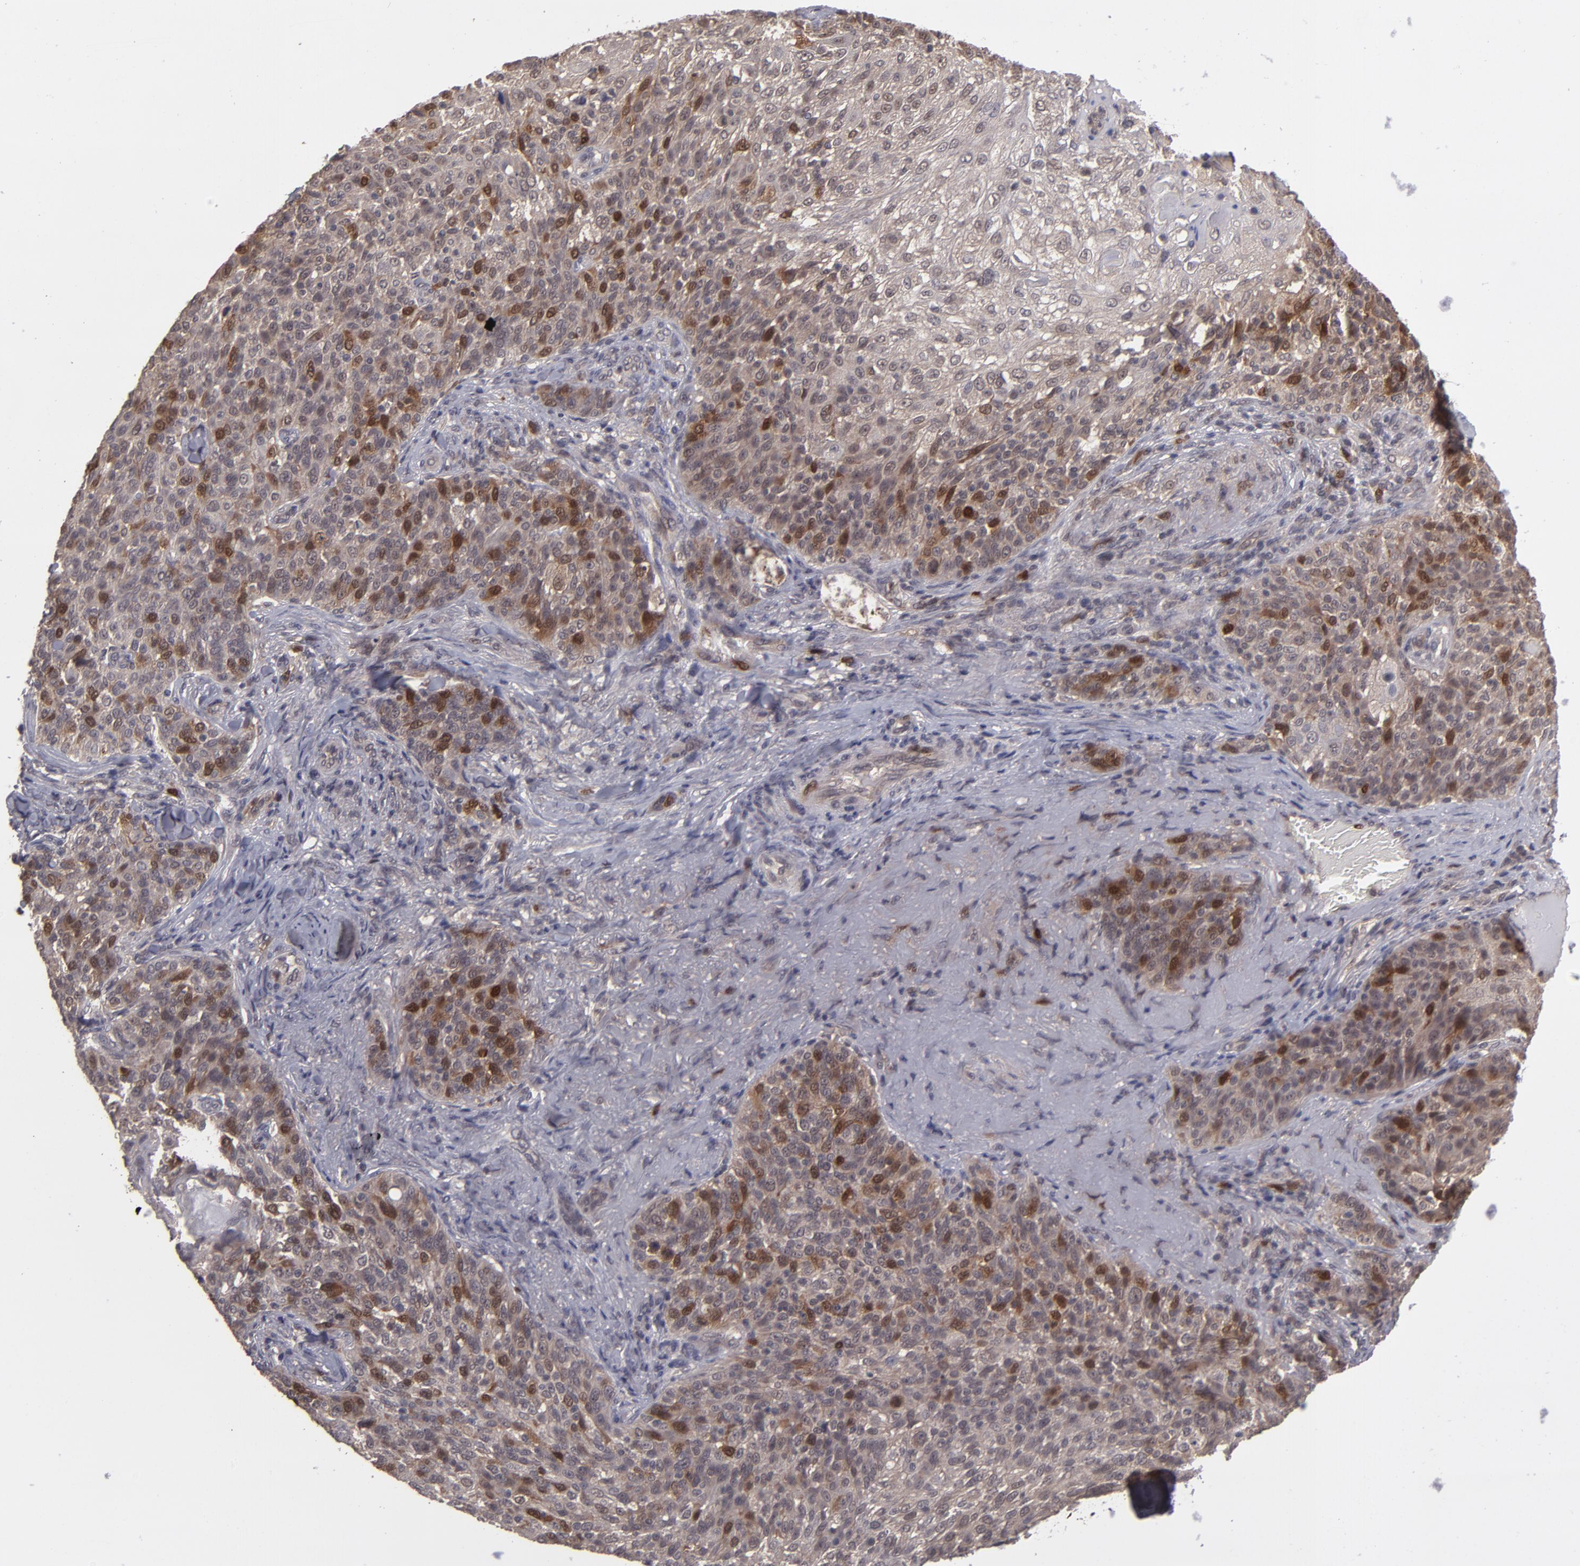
{"staining": {"intensity": "moderate", "quantity": ">75%", "location": "cytoplasmic/membranous"}, "tissue": "skin cancer", "cell_type": "Tumor cells", "image_type": "cancer", "snomed": [{"axis": "morphology", "description": "Normal tissue, NOS"}, {"axis": "morphology", "description": "Squamous cell carcinoma, NOS"}, {"axis": "topography", "description": "Skin"}], "caption": "An image of skin cancer (squamous cell carcinoma) stained for a protein exhibits moderate cytoplasmic/membranous brown staining in tumor cells.", "gene": "TYMS", "patient": {"sex": "female", "age": 83}}